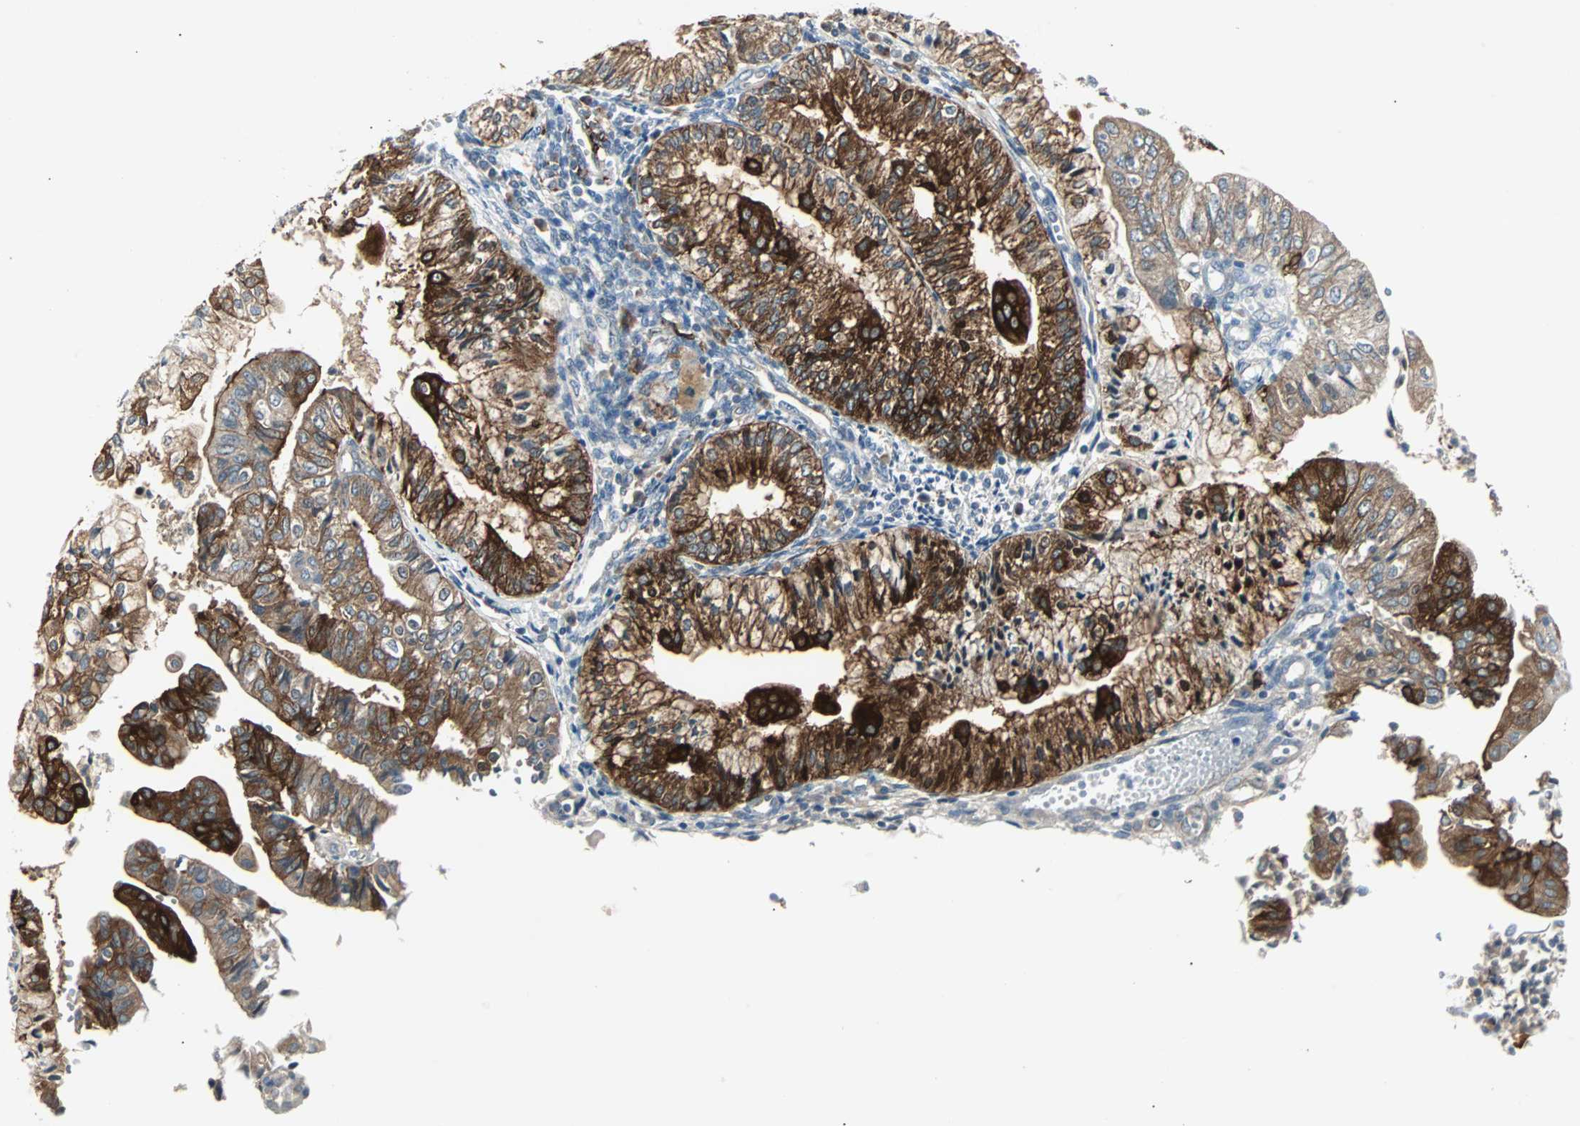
{"staining": {"intensity": "moderate", "quantity": ">75%", "location": "cytoplasmic/membranous"}, "tissue": "endometrial cancer", "cell_type": "Tumor cells", "image_type": "cancer", "snomed": [{"axis": "morphology", "description": "Adenocarcinoma, NOS"}, {"axis": "topography", "description": "Endometrium"}], "caption": "High-magnification brightfield microscopy of endometrial cancer stained with DAB (brown) and counterstained with hematoxylin (blue). tumor cells exhibit moderate cytoplasmic/membranous staining is present in approximately>75% of cells.", "gene": "CMC2", "patient": {"sex": "female", "age": 59}}